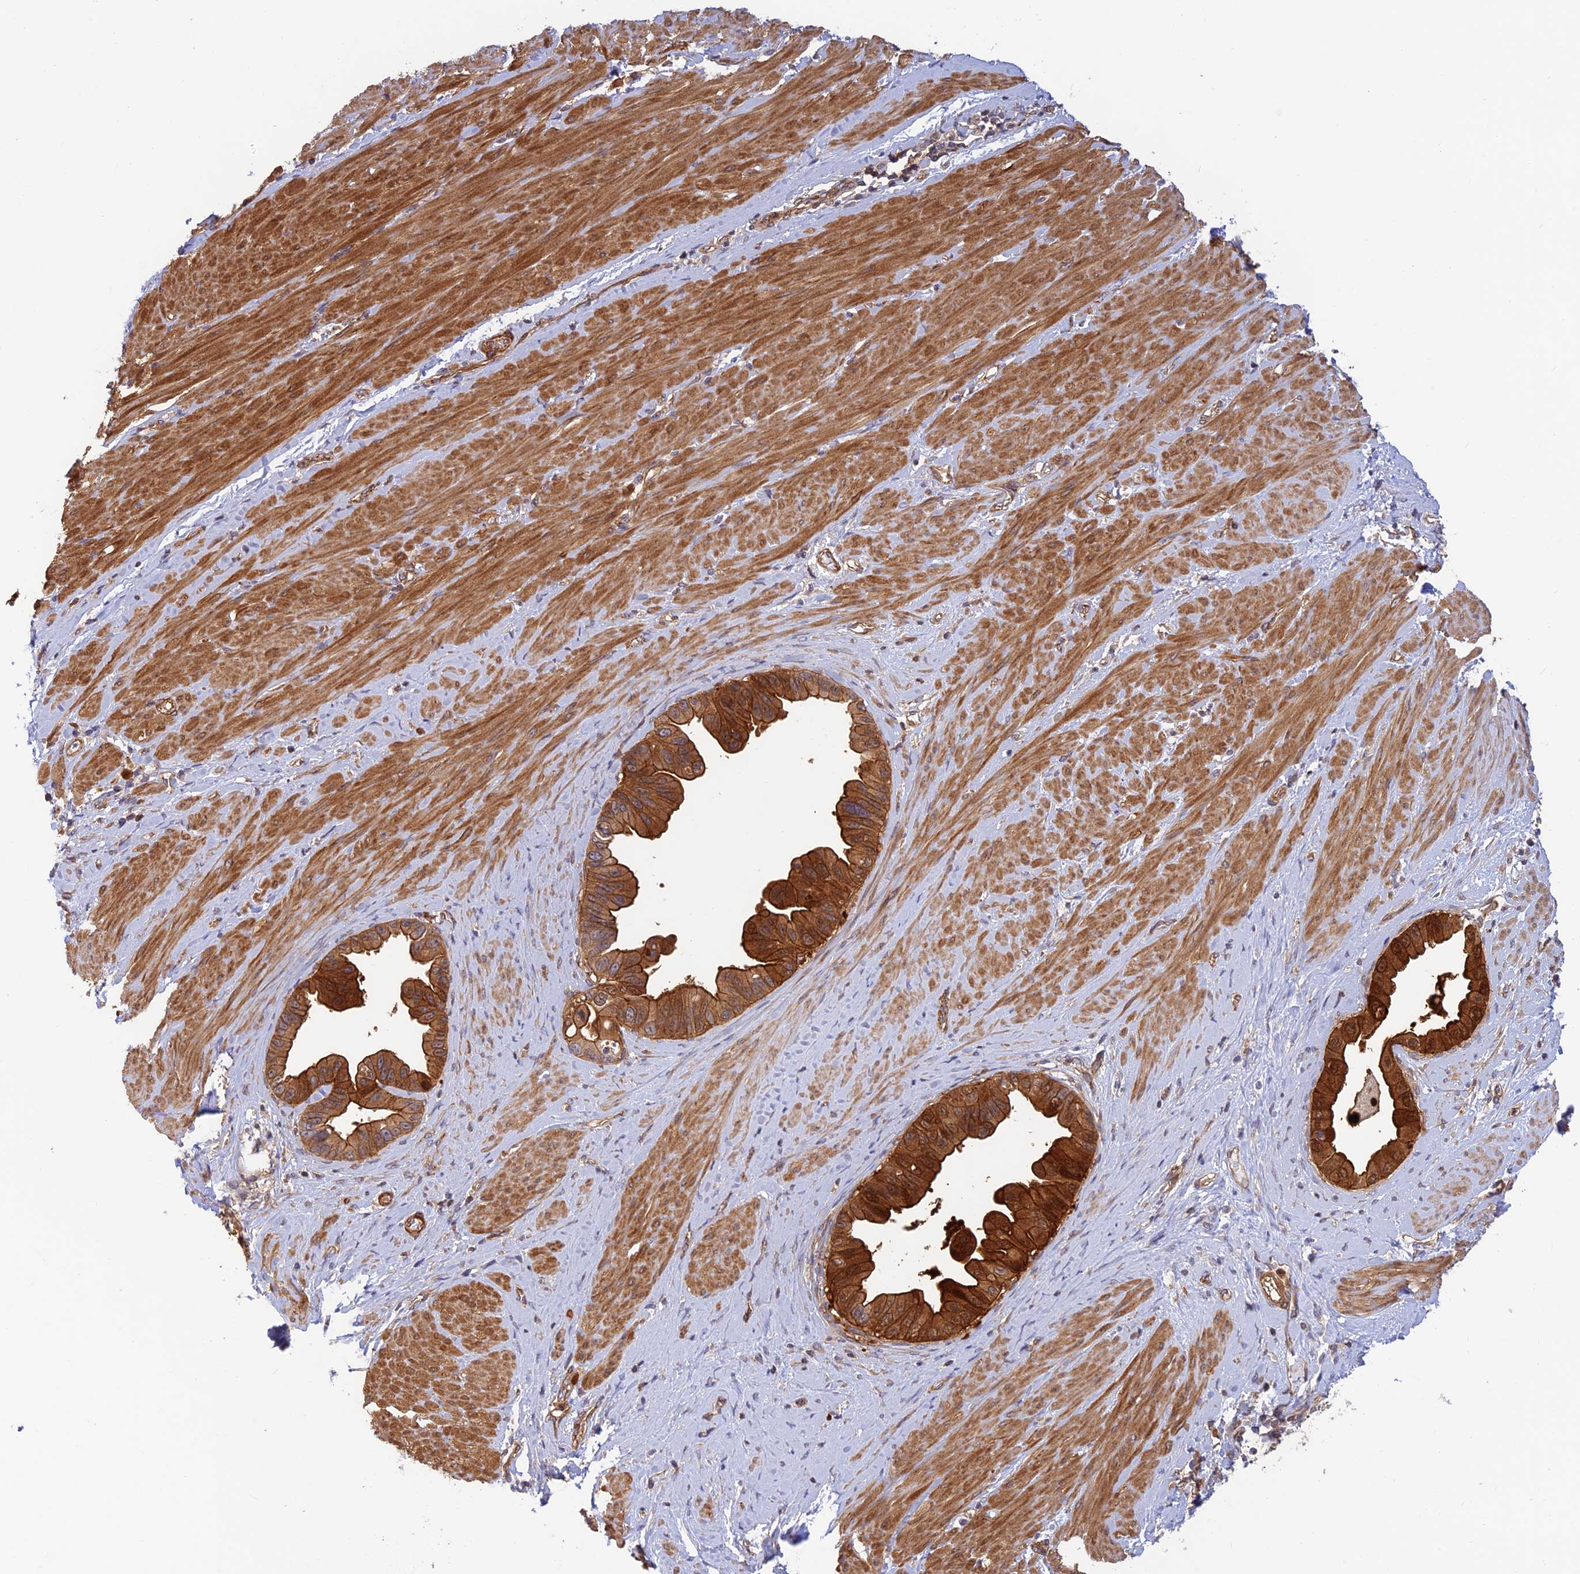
{"staining": {"intensity": "strong", "quantity": ">75%", "location": "cytoplasmic/membranous"}, "tissue": "pancreatic cancer", "cell_type": "Tumor cells", "image_type": "cancer", "snomed": [{"axis": "morphology", "description": "Adenocarcinoma, NOS"}, {"axis": "topography", "description": "Pancreas"}], "caption": "Immunohistochemistry (IHC) of pancreatic adenocarcinoma demonstrates high levels of strong cytoplasmic/membranous expression in about >75% of tumor cells. Nuclei are stained in blue.", "gene": "PPP1R12C", "patient": {"sex": "female", "age": 56}}